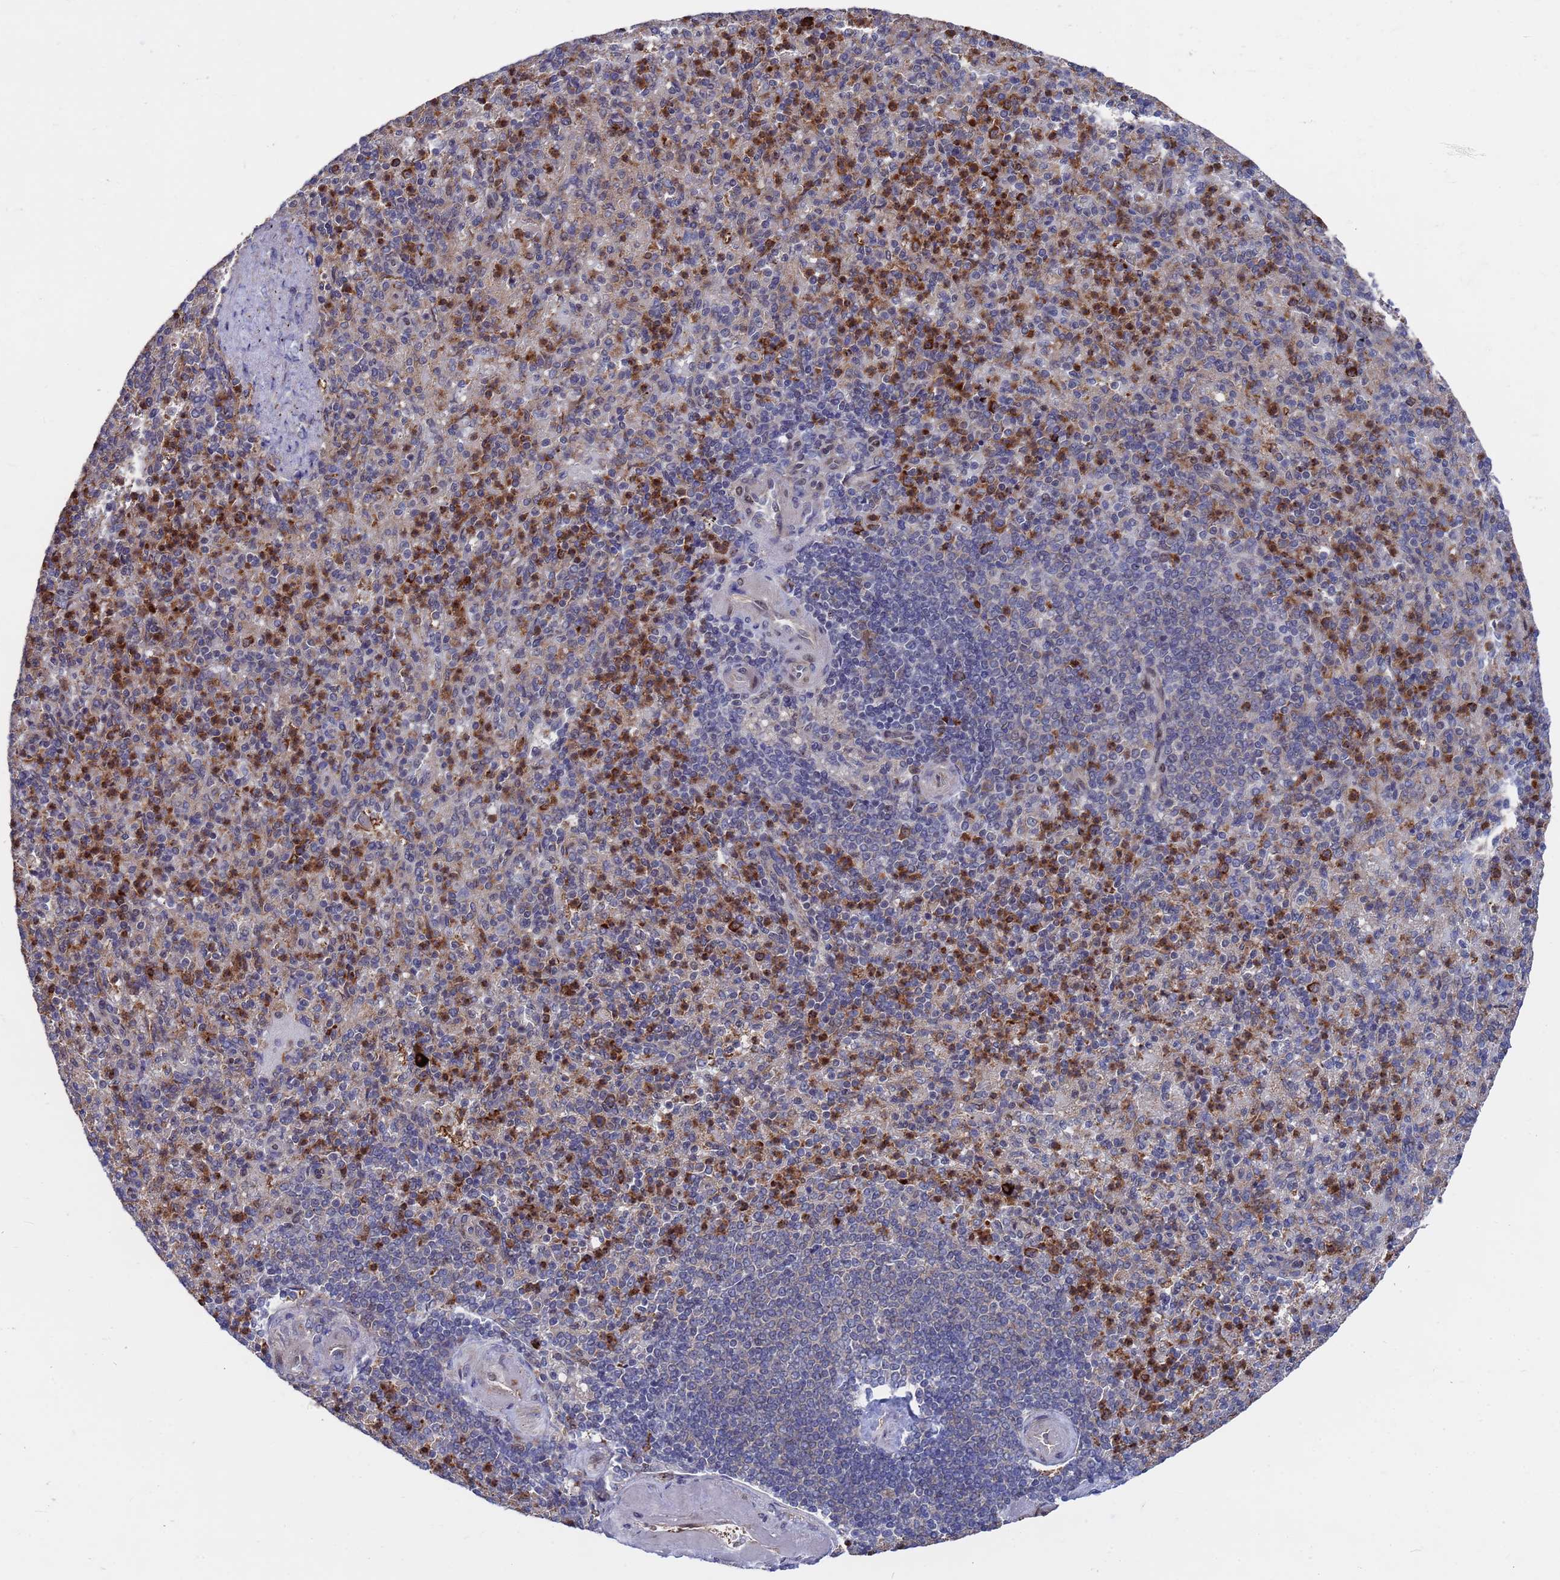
{"staining": {"intensity": "moderate", "quantity": "25%-75%", "location": "cytoplasmic/membranous"}, "tissue": "spleen", "cell_type": "Cells in red pulp", "image_type": "normal", "snomed": [{"axis": "morphology", "description": "Normal tissue, NOS"}, {"axis": "topography", "description": "Spleen"}], "caption": "Immunohistochemistry (IHC) photomicrograph of normal human spleen stained for a protein (brown), which reveals medium levels of moderate cytoplasmic/membranous positivity in approximately 25%-75% of cells in red pulp.", "gene": "TMBIM6", "patient": {"sex": "female", "age": 74}}